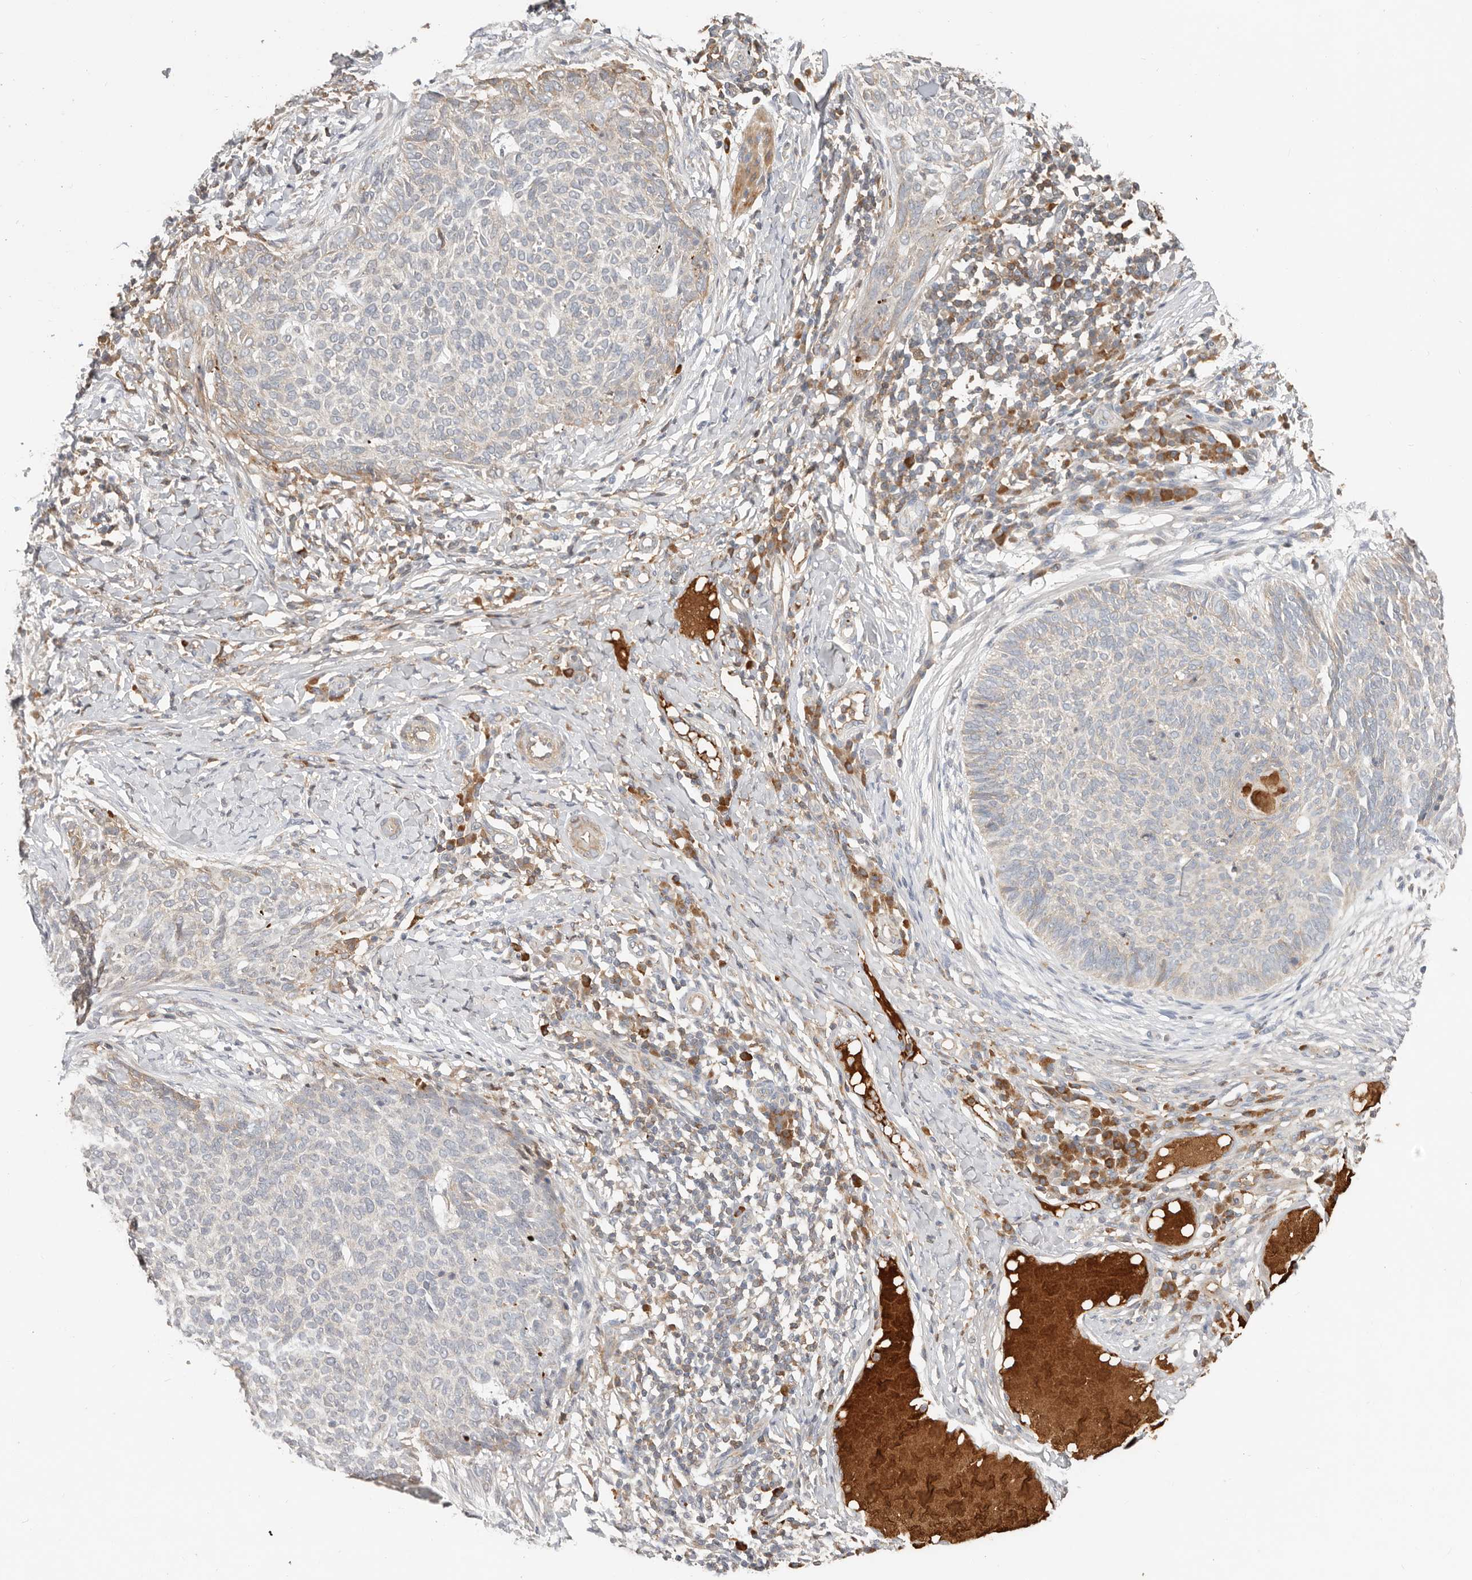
{"staining": {"intensity": "weak", "quantity": "<25%", "location": "cytoplasmic/membranous"}, "tissue": "skin cancer", "cell_type": "Tumor cells", "image_type": "cancer", "snomed": [{"axis": "morphology", "description": "Normal tissue, NOS"}, {"axis": "morphology", "description": "Basal cell carcinoma"}, {"axis": "topography", "description": "Skin"}], "caption": "Tumor cells are negative for protein expression in human skin cancer.", "gene": "MTFR2", "patient": {"sex": "male", "age": 50}}